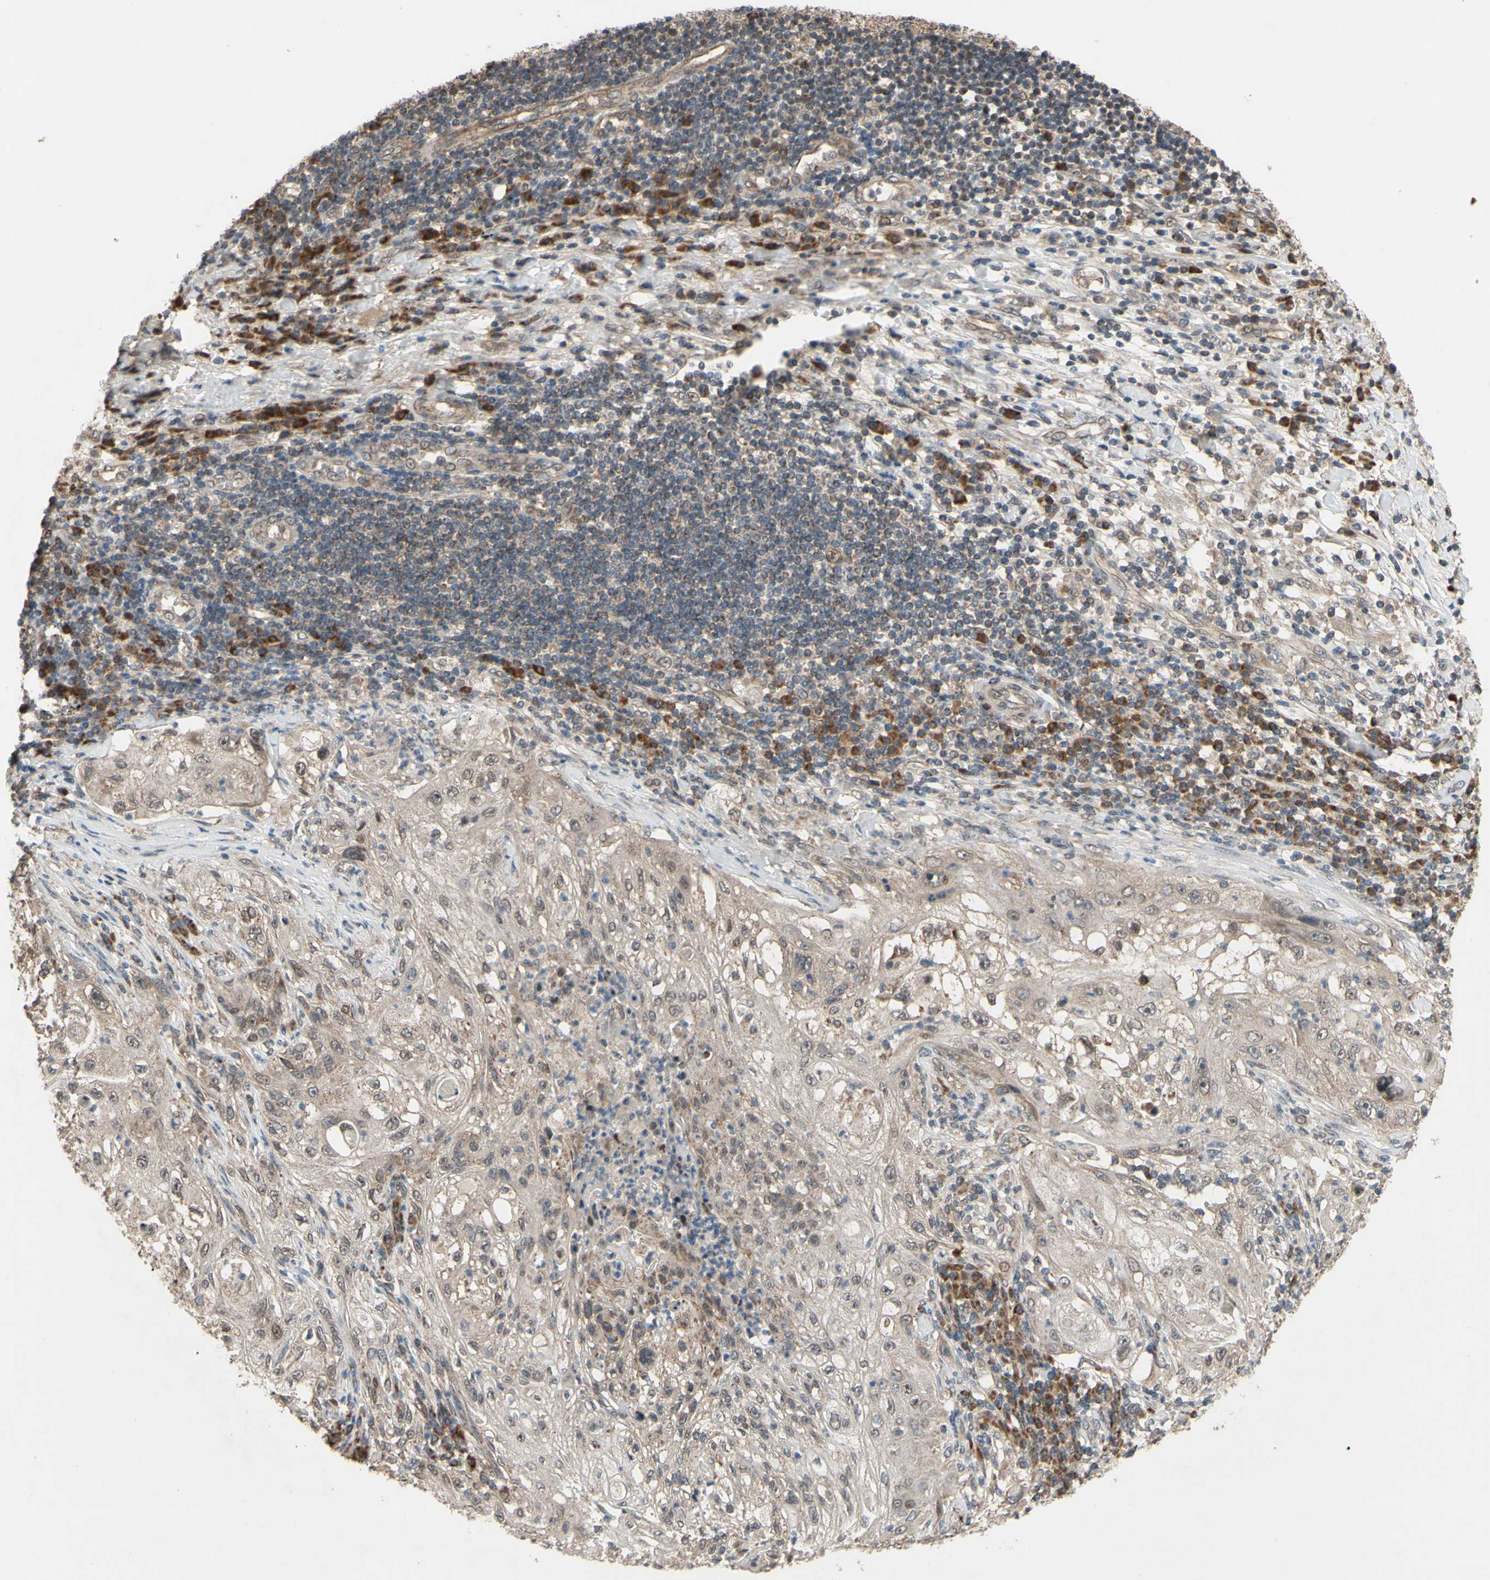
{"staining": {"intensity": "weak", "quantity": ">75%", "location": "cytoplasmic/membranous"}, "tissue": "lung cancer", "cell_type": "Tumor cells", "image_type": "cancer", "snomed": [{"axis": "morphology", "description": "Inflammation, NOS"}, {"axis": "morphology", "description": "Squamous cell carcinoma, NOS"}, {"axis": "topography", "description": "Lymph node"}, {"axis": "topography", "description": "Soft tissue"}, {"axis": "topography", "description": "Lung"}], "caption": "Protein staining shows weak cytoplasmic/membranous expression in about >75% of tumor cells in lung squamous cell carcinoma.", "gene": "CD164", "patient": {"sex": "male", "age": 66}}